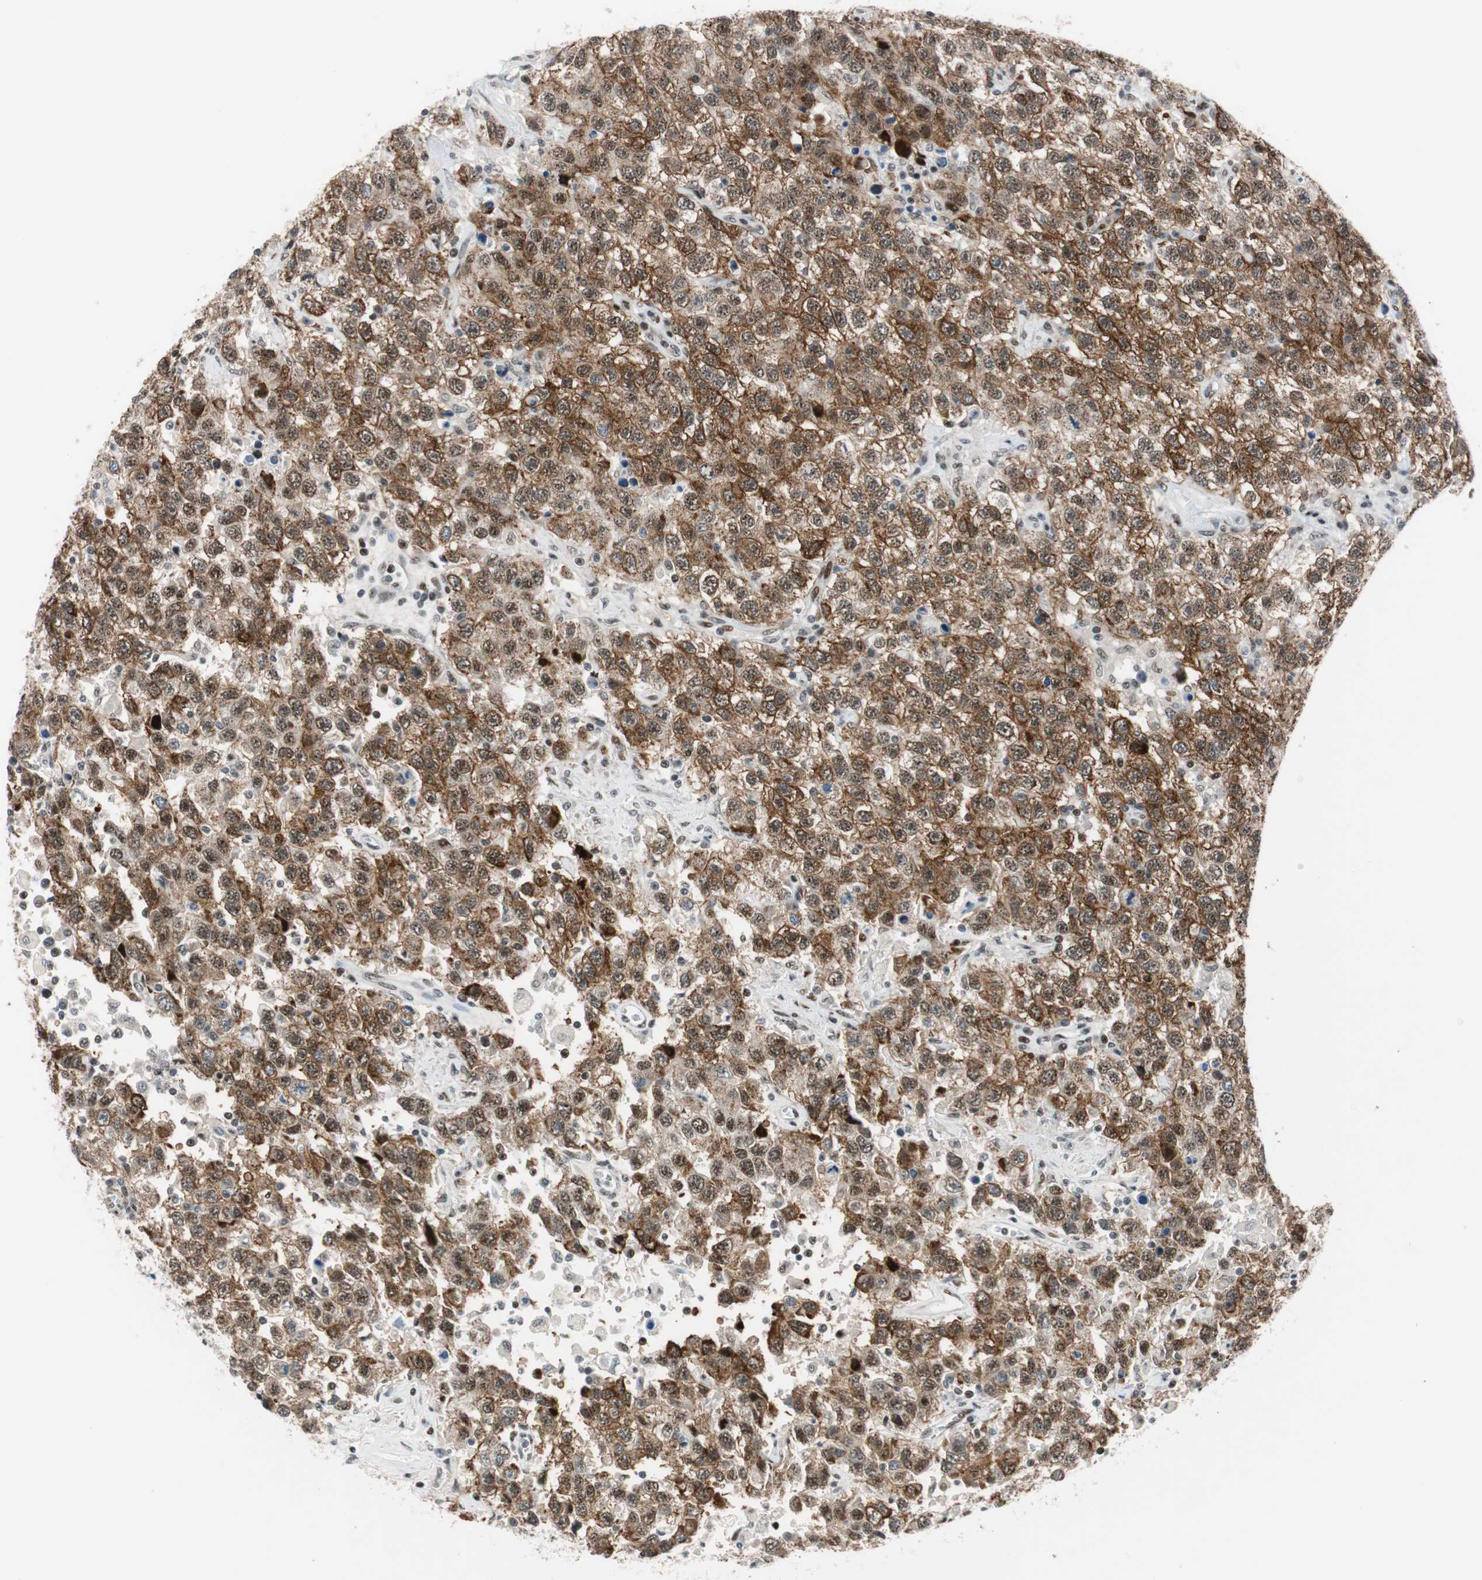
{"staining": {"intensity": "strong", "quantity": ">75%", "location": "cytoplasmic/membranous"}, "tissue": "testis cancer", "cell_type": "Tumor cells", "image_type": "cancer", "snomed": [{"axis": "morphology", "description": "Seminoma, NOS"}, {"axis": "topography", "description": "Testis"}], "caption": "Testis seminoma stained with immunohistochemistry reveals strong cytoplasmic/membranous positivity in approximately >75% of tumor cells. Immunohistochemistry stains the protein in brown and the nuclei are stained blue.", "gene": "FBXO44", "patient": {"sex": "male", "age": 41}}